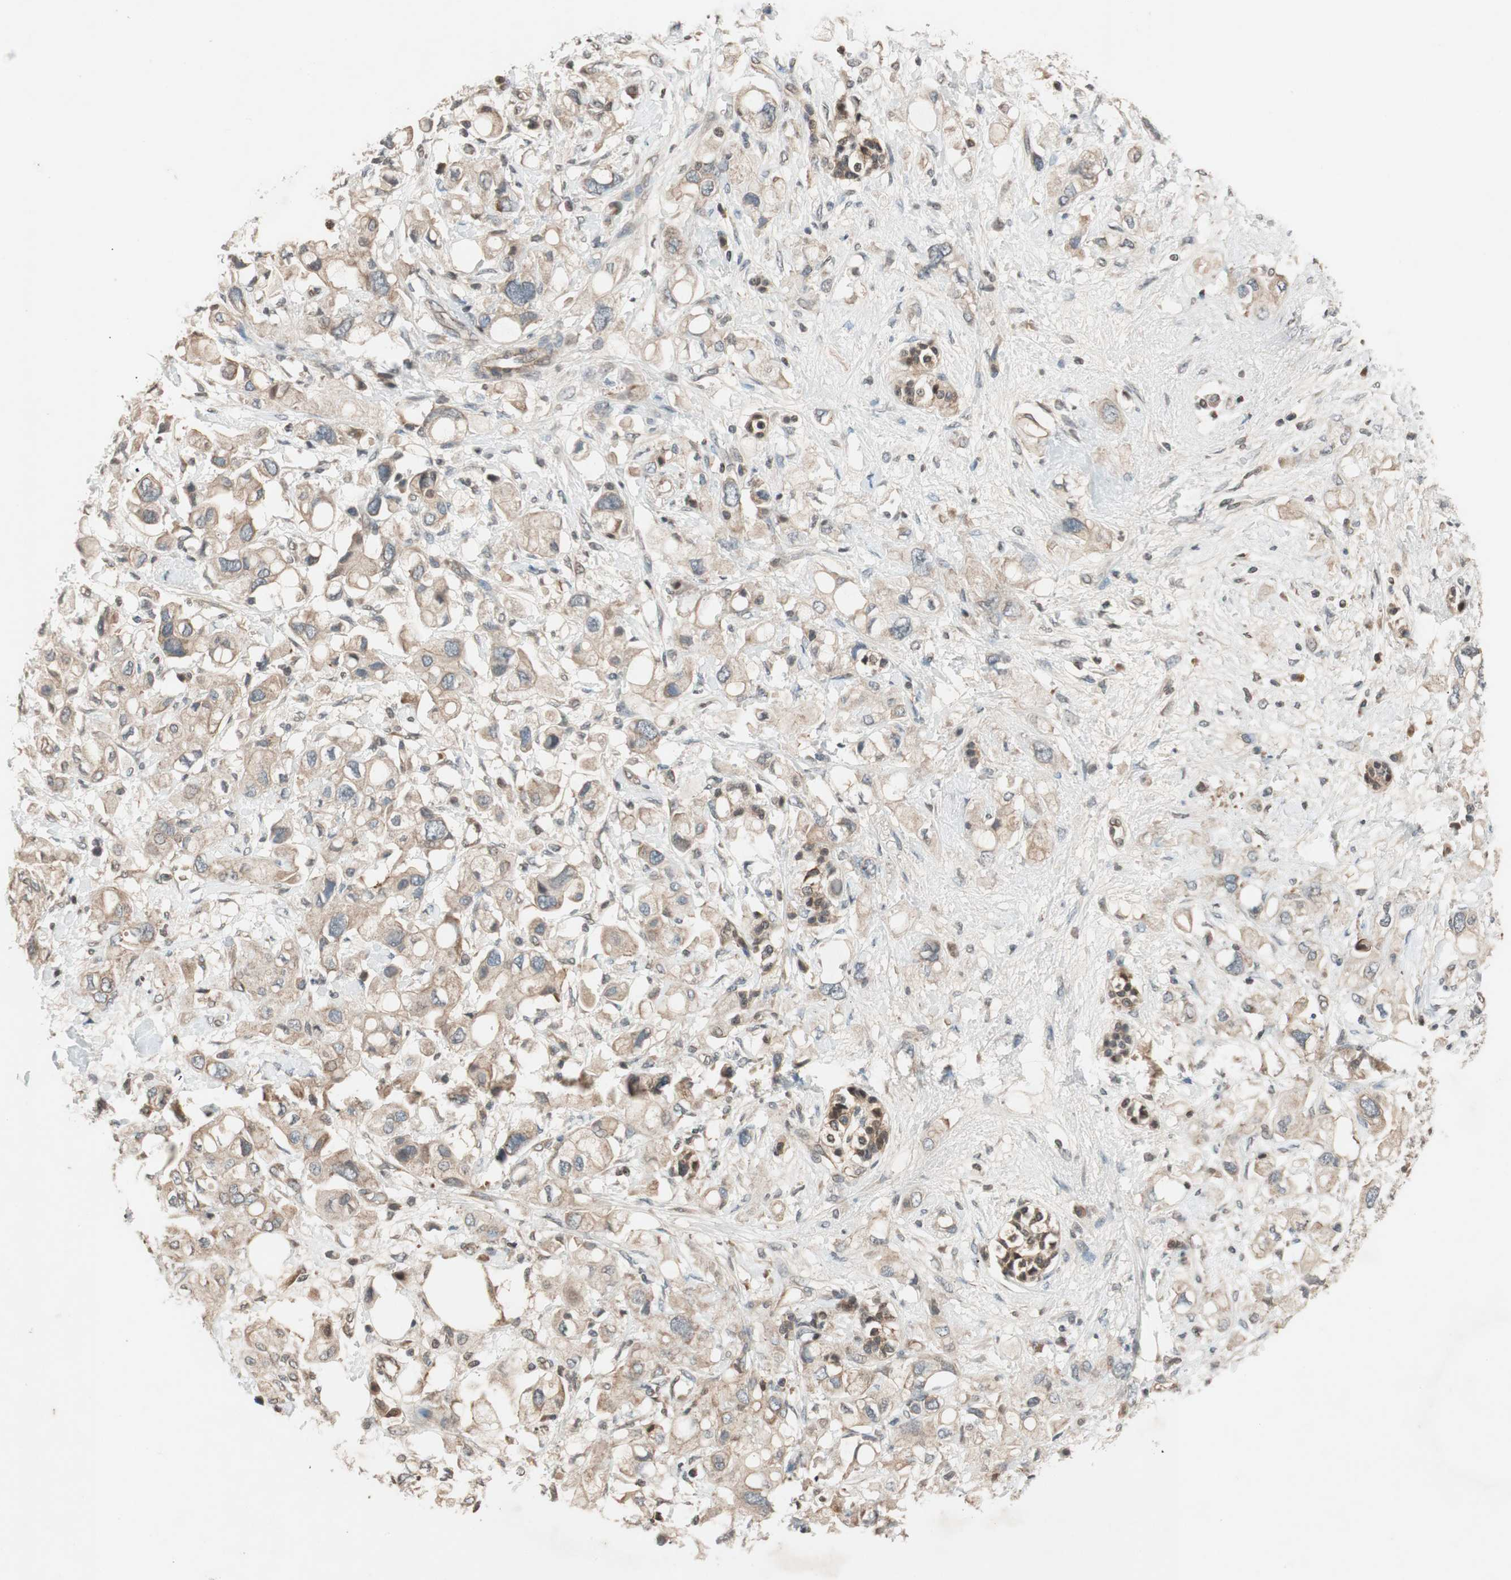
{"staining": {"intensity": "weak", "quantity": ">75%", "location": "cytoplasmic/membranous"}, "tissue": "pancreatic cancer", "cell_type": "Tumor cells", "image_type": "cancer", "snomed": [{"axis": "morphology", "description": "Adenocarcinoma, NOS"}, {"axis": "topography", "description": "Pancreas"}], "caption": "This is an image of immunohistochemistry (IHC) staining of adenocarcinoma (pancreatic), which shows weak positivity in the cytoplasmic/membranous of tumor cells.", "gene": "GCLM", "patient": {"sex": "female", "age": 56}}